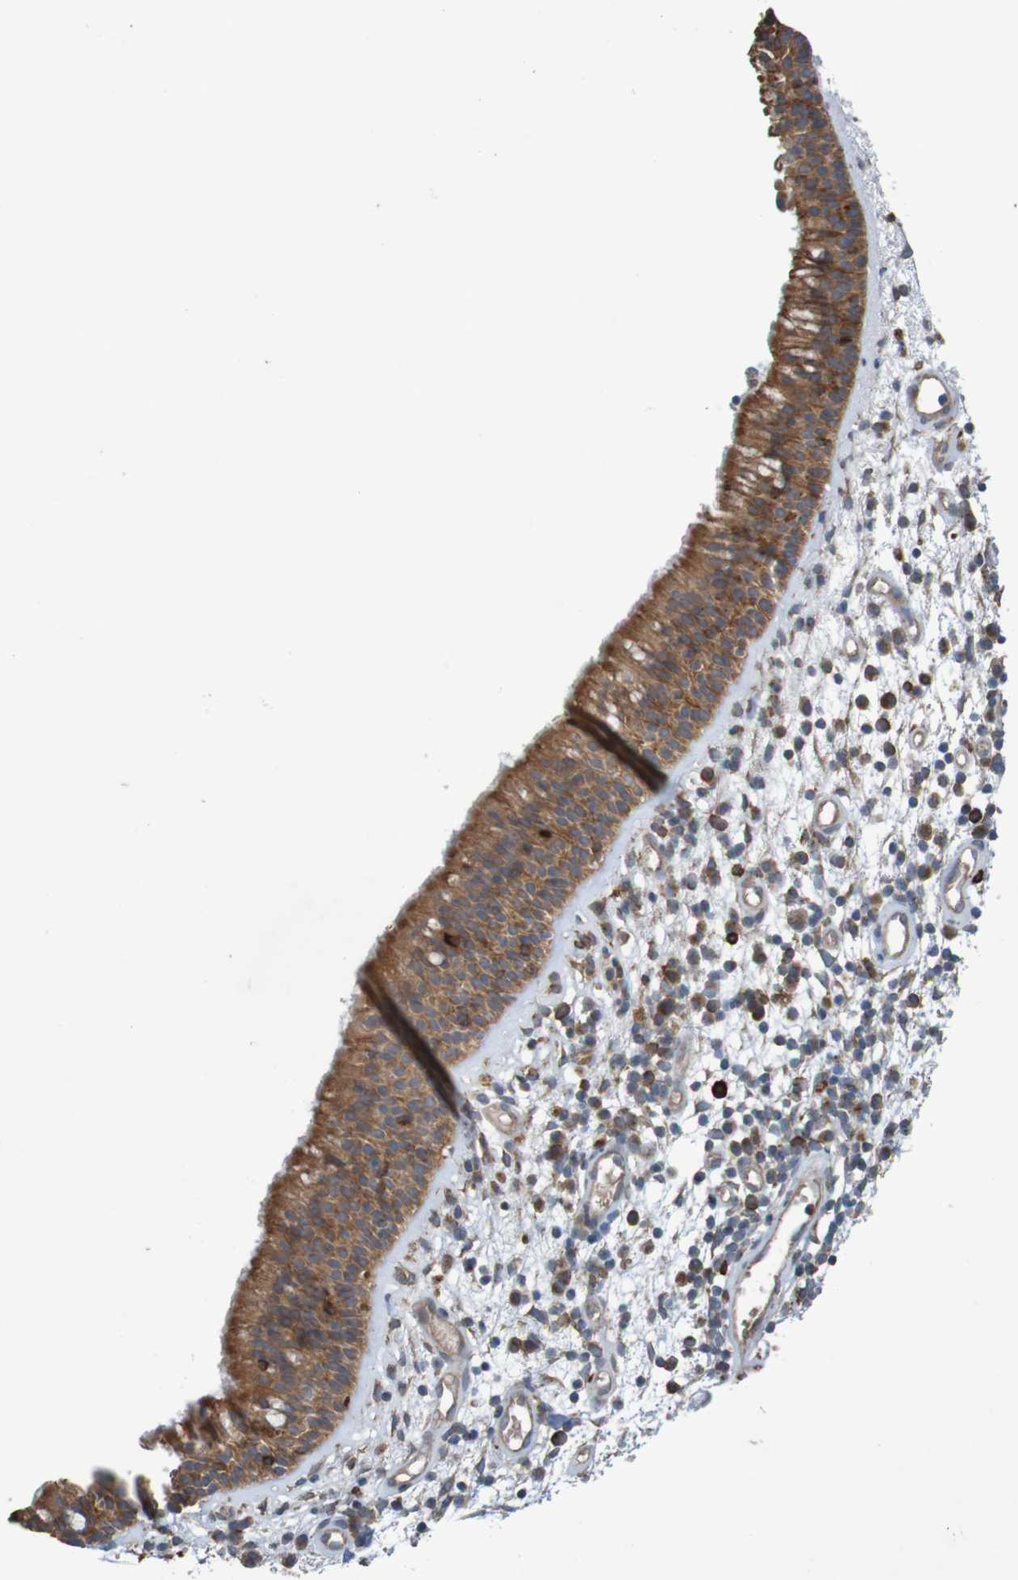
{"staining": {"intensity": "moderate", "quantity": ">75%", "location": "cytoplasmic/membranous"}, "tissue": "nasopharynx", "cell_type": "Respiratory epithelial cells", "image_type": "normal", "snomed": [{"axis": "morphology", "description": "Normal tissue, NOS"}, {"axis": "morphology", "description": "Inflammation, NOS"}, {"axis": "topography", "description": "Nasopharynx"}], "caption": "Protein staining of benign nasopharynx exhibits moderate cytoplasmic/membranous positivity in about >75% of respiratory epithelial cells.", "gene": "B3GAT2", "patient": {"sex": "male", "age": 48}}